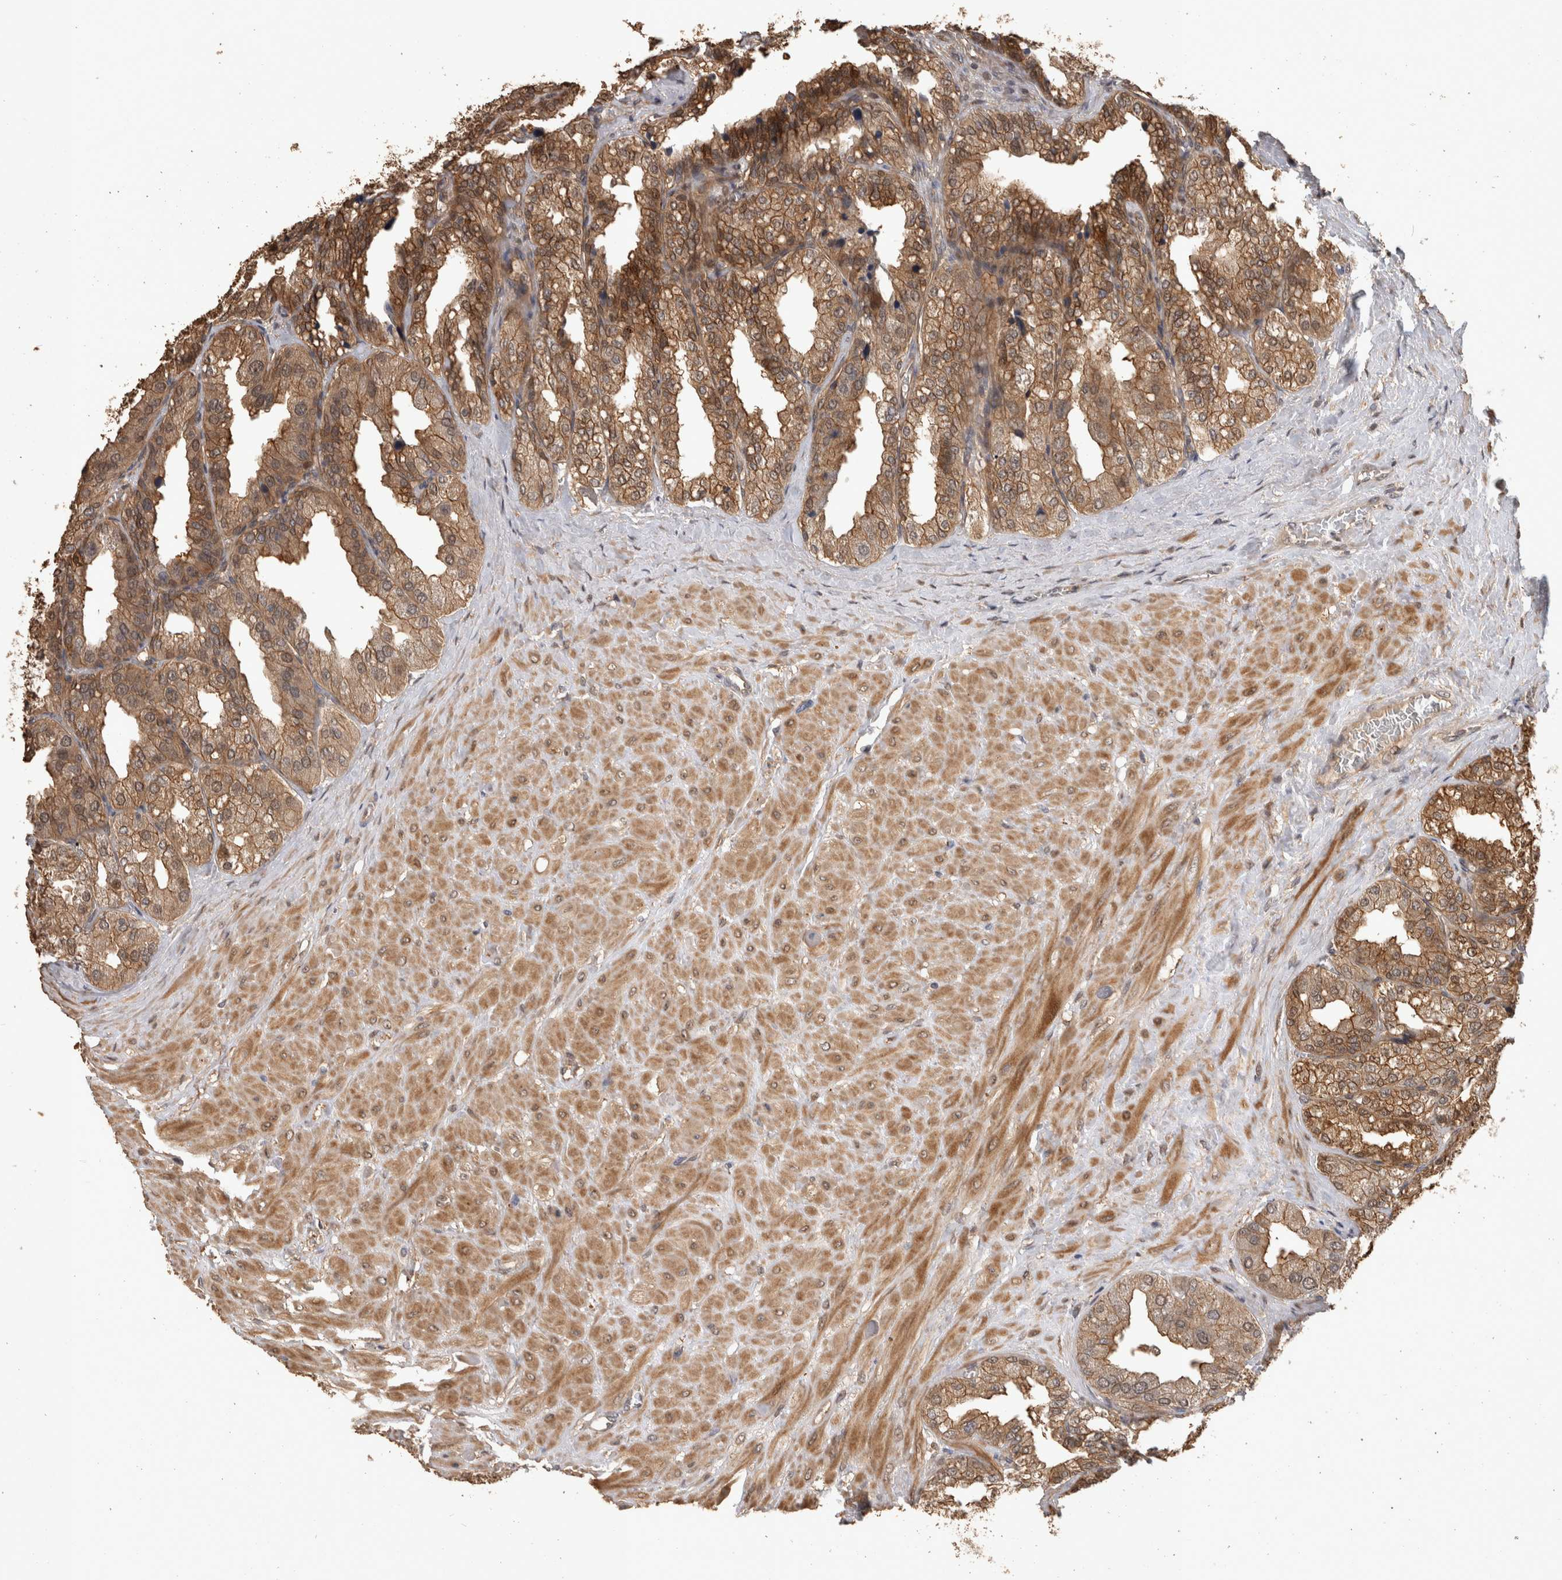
{"staining": {"intensity": "moderate", "quantity": ">75%", "location": "cytoplasmic/membranous"}, "tissue": "seminal vesicle", "cell_type": "Glandular cells", "image_type": "normal", "snomed": [{"axis": "morphology", "description": "Normal tissue, NOS"}, {"axis": "topography", "description": "Prostate"}, {"axis": "topography", "description": "Seminal veicle"}], "caption": "About >75% of glandular cells in benign human seminal vesicle demonstrate moderate cytoplasmic/membranous protein positivity as visualized by brown immunohistochemical staining.", "gene": "RHPN1", "patient": {"sex": "male", "age": 51}}